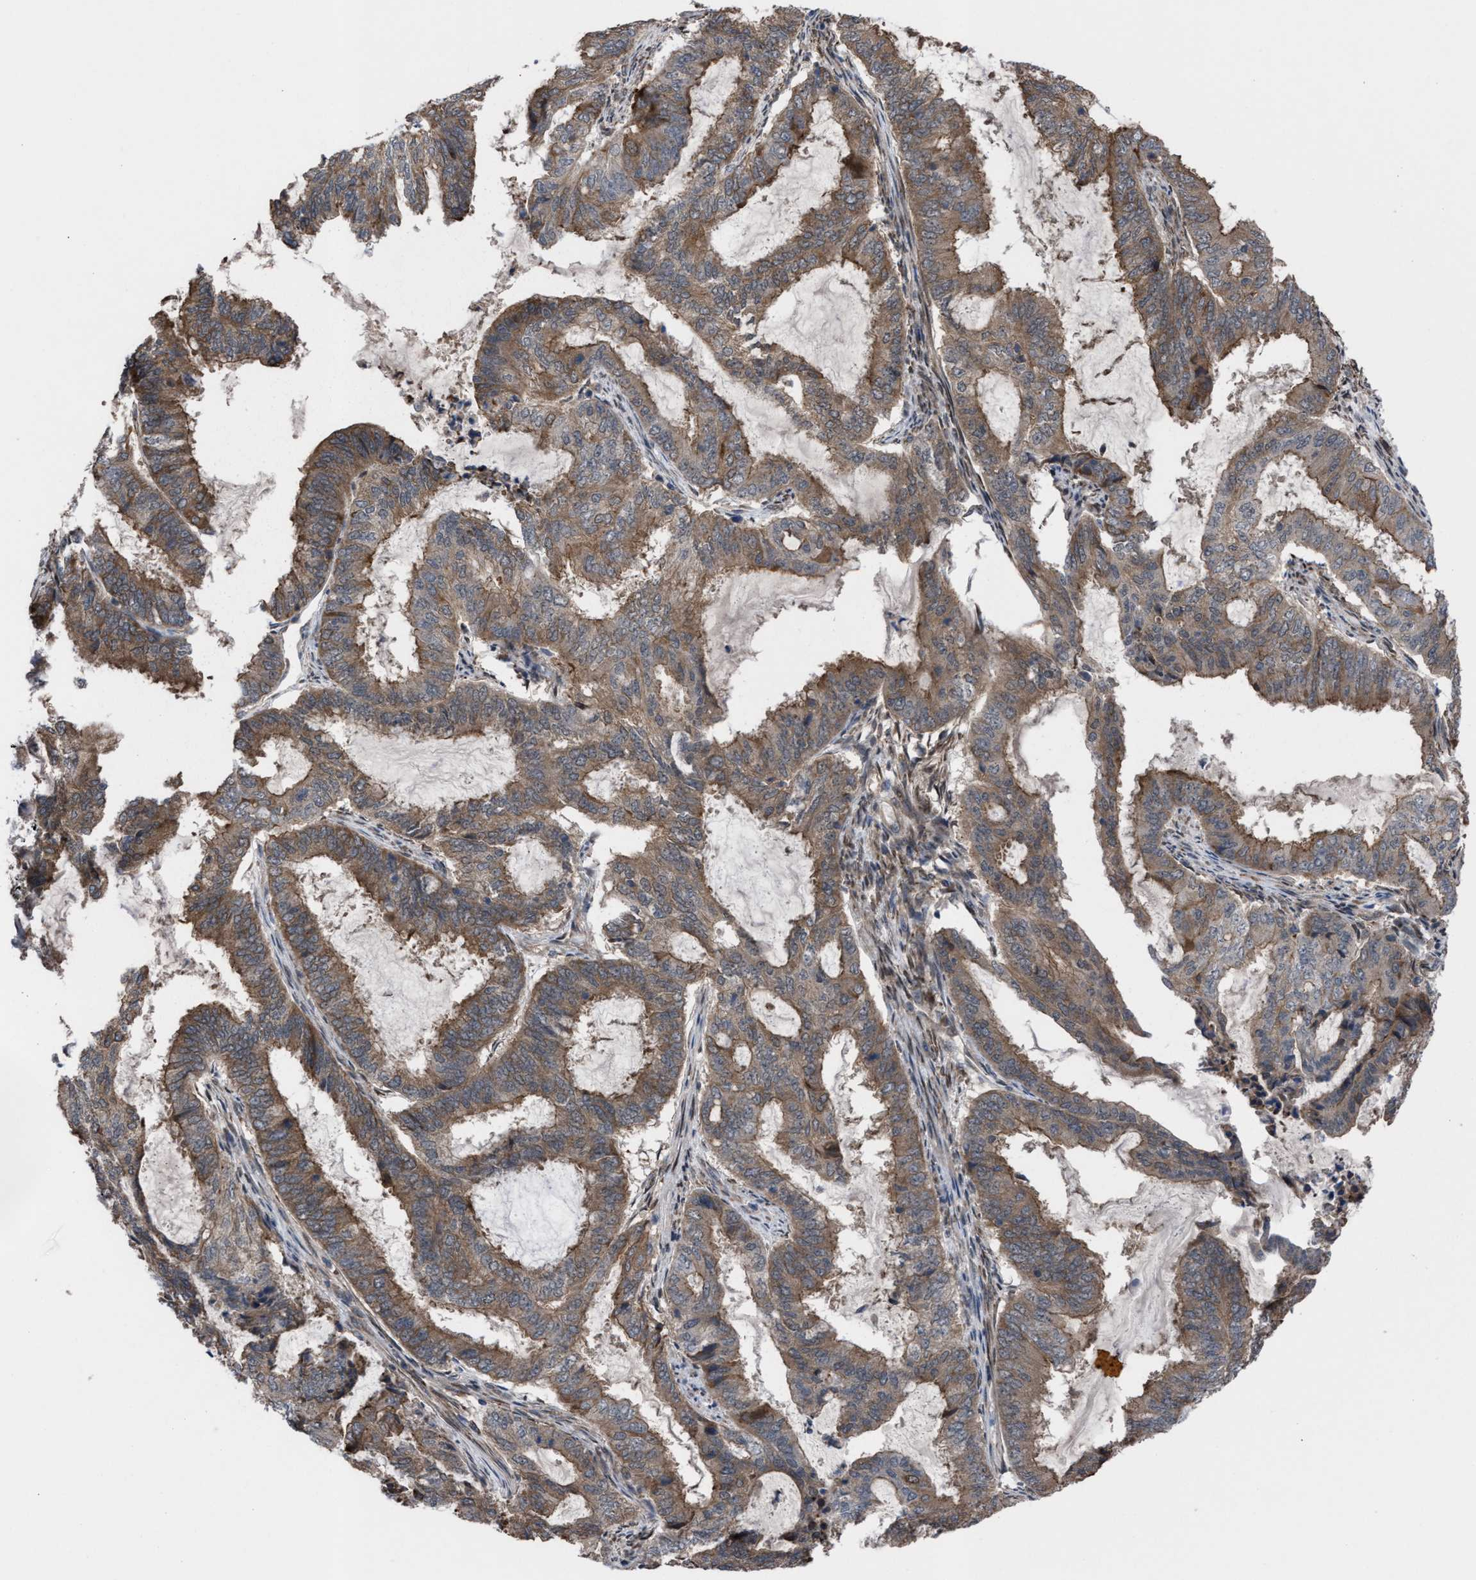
{"staining": {"intensity": "moderate", "quantity": ">75%", "location": "cytoplasmic/membranous"}, "tissue": "endometrial cancer", "cell_type": "Tumor cells", "image_type": "cancer", "snomed": [{"axis": "morphology", "description": "Adenocarcinoma, NOS"}, {"axis": "topography", "description": "Endometrium"}], "caption": "A medium amount of moderate cytoplasmic/membranous expression is seen in about >75% of tumor cells in adenocarcinoma (endometrial) tissue. The staining is performed using DAB (3,3'-diaminobenzidine) brown chromogen to label protein expression. The nuclei are counter-stained blue using hematoxylin.", "gene": "TP53BP2", "patient": {"sex": "female", "age": 51}}